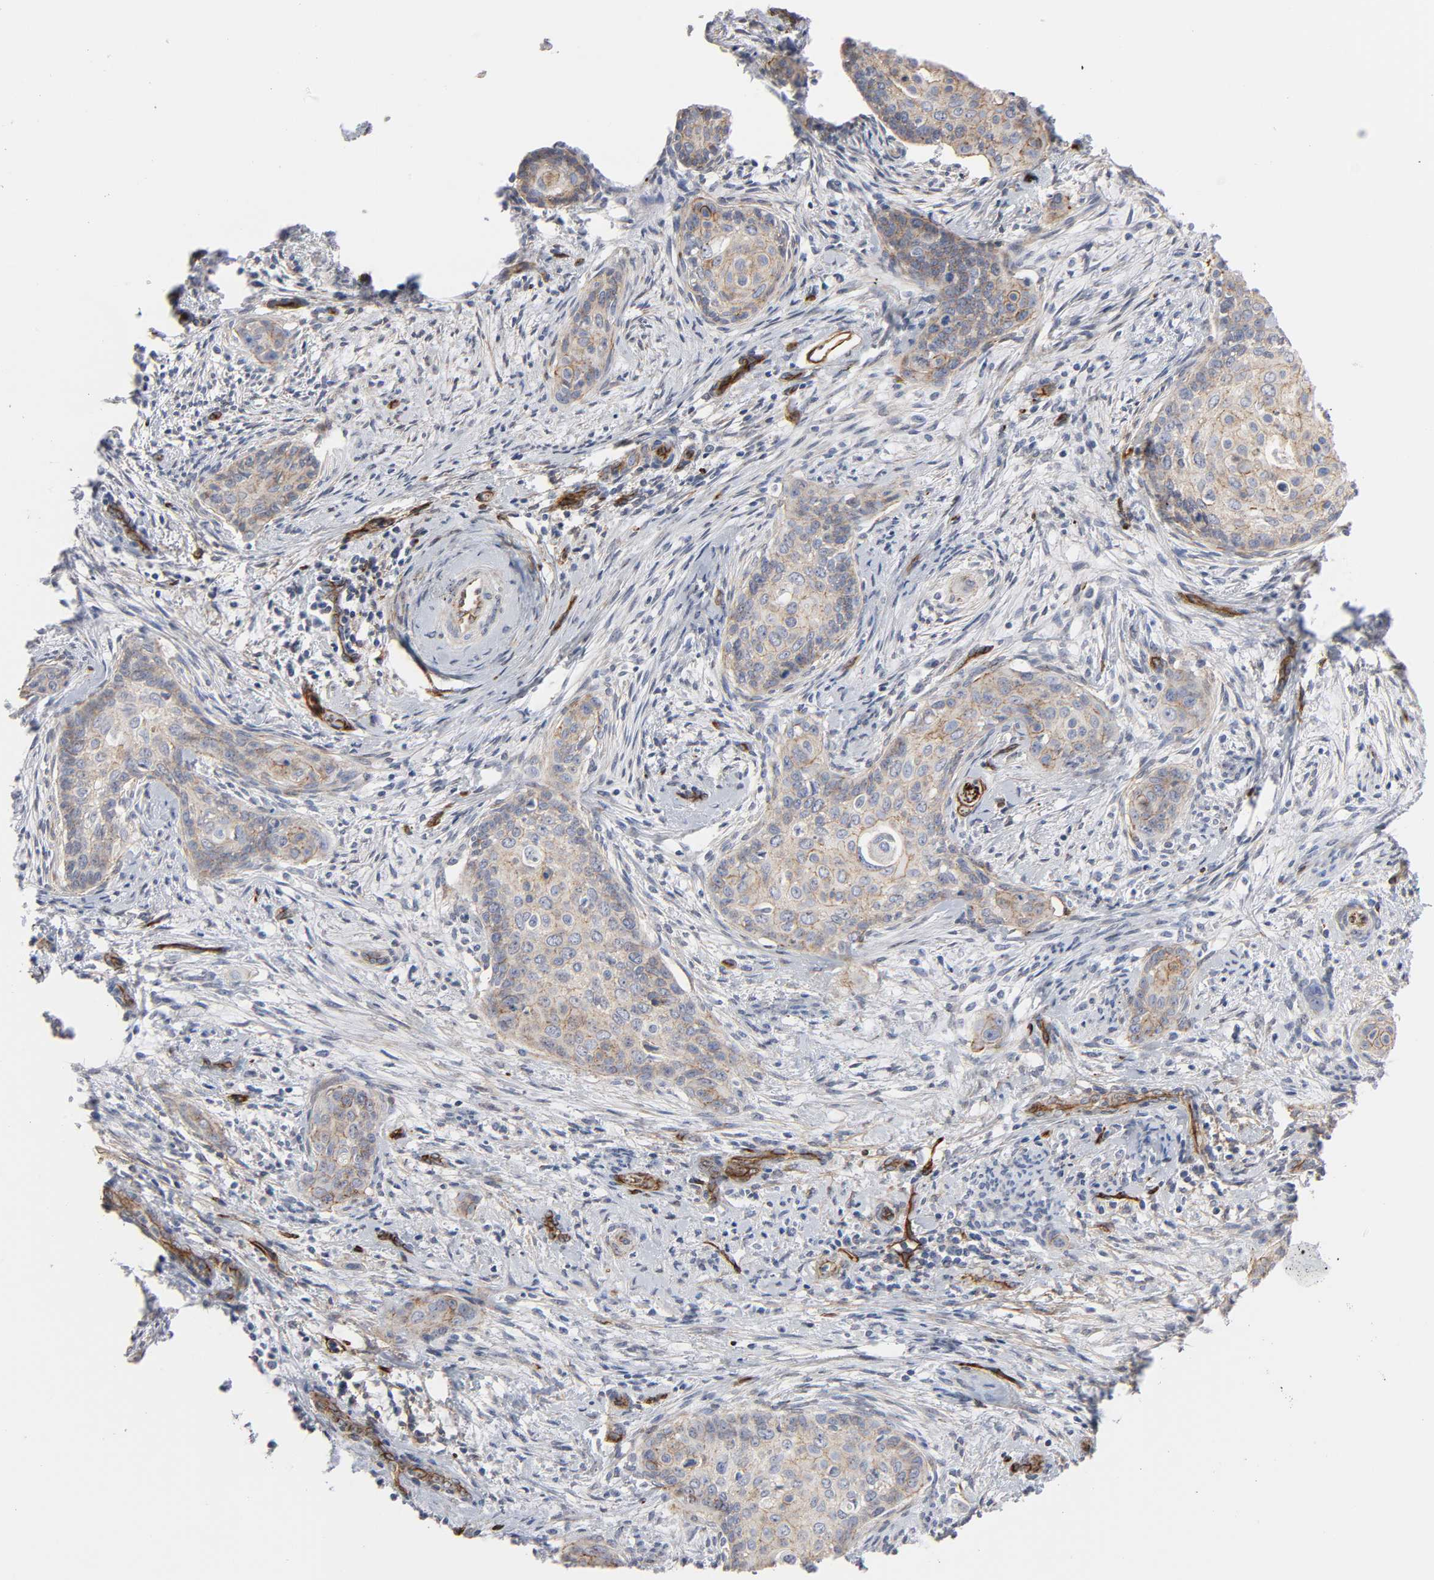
{"staining": {"intensity": "weak", "quantity": "25%-75%", "location": "cytoplasmic/membranous"}, "tissue": "cervical cancer", "cell_type": "Tumor cells", "image_type": "cancer", "snomed": [{"axis": "morphology", "description": "Squamous cell carcinoma, NOS"}, {"axis": "topography", "description": "Cervix"}], "caption": "DAB (3,3'-diaminobenzidine) immunohistochemical staining of human squamous cell carcinoma (cervical) reveals weak cytoplasmic/membranous protein positivity in approximately 25%-75% of tumor cells. Ihc stains the protein of interest in brown and the nuclei are stained blue.", "gene": "SPTAN1", "patient": {"sex": "female", "age": 33}}